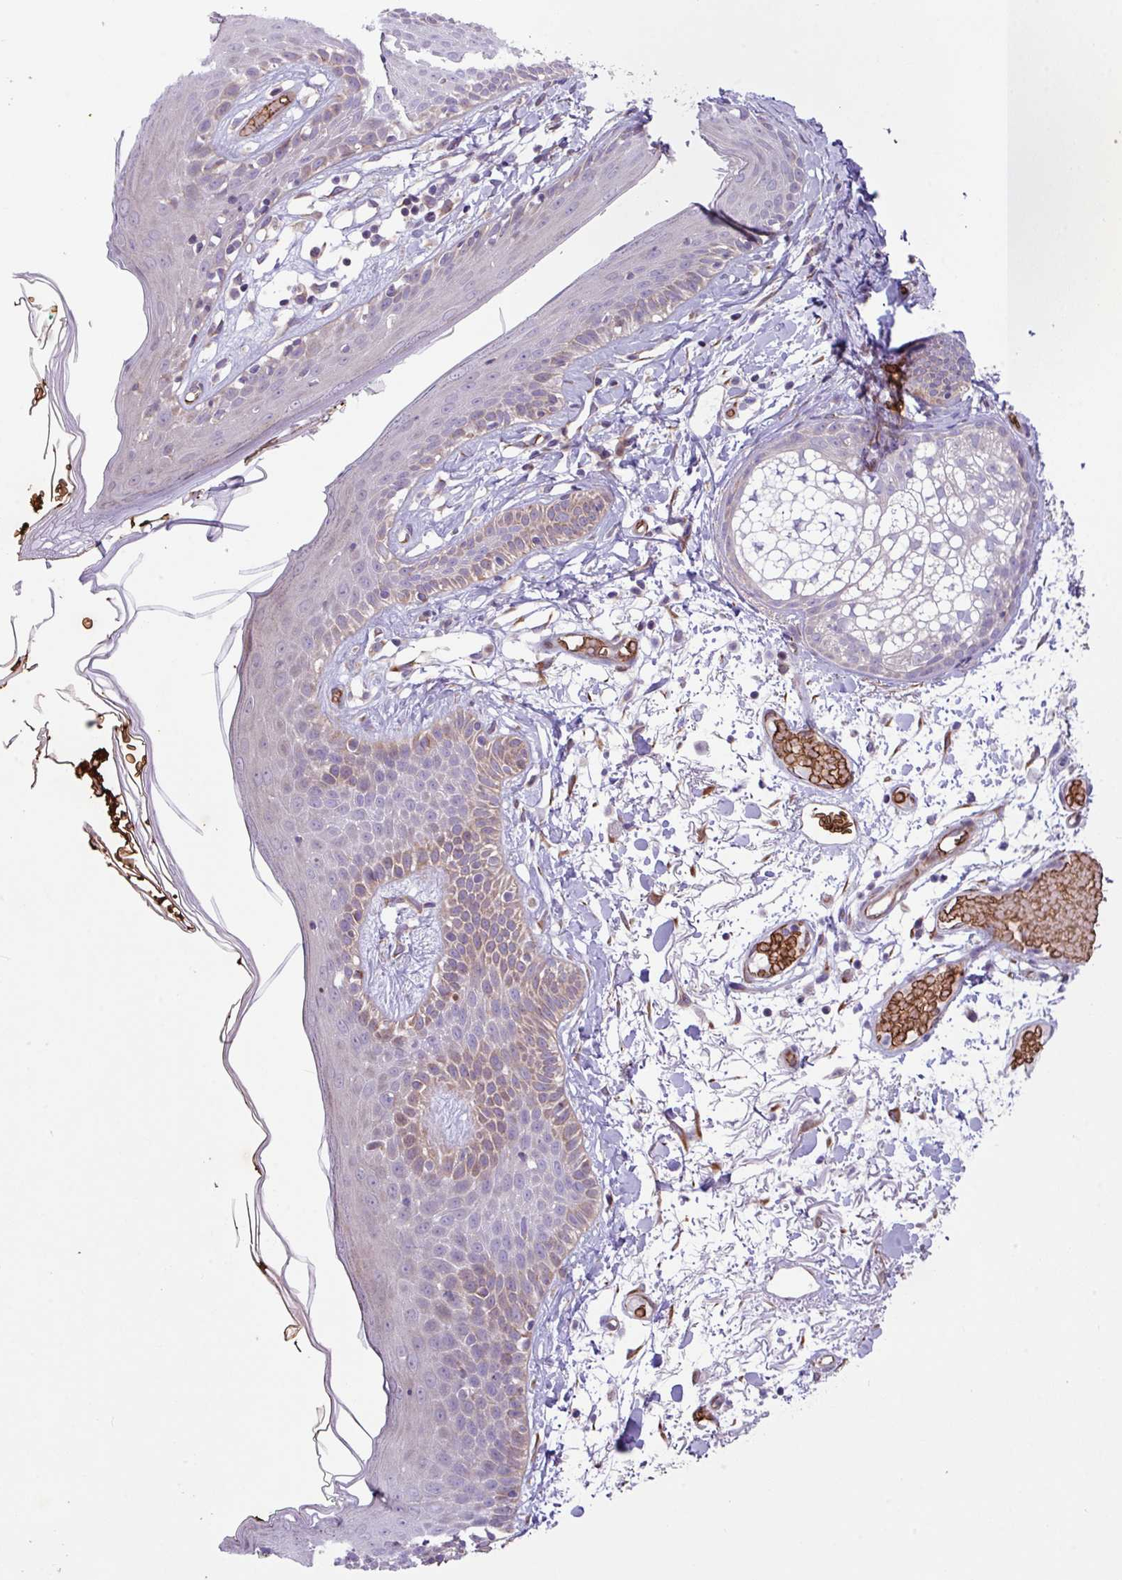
{"staining": {"intensity": "moderate", "quantity": ">75%", "location": "cytoplasmic/membranous"}, "tissue": "skin", "cell_type": "Fibroblasts", "image_type": "normal", "snomed": [{"axis": "morphology", "description": "Normal tissue, NOS"}, {"axis": "topography", "description": "Skin"}], "caption": "Moderate cytoplasmic/membranous protein staining is seen in approximately >75% of fibroblasts in skin. The staining was performed using DAB (3,3'-diaminobenzidine) to visualize the protein expression in brown, while the nuclei were stained in blue with hematoxylin (Magnification: 20x).", "gene": "RAD21L1", "patient": {"sex": "male", "age": 79}}